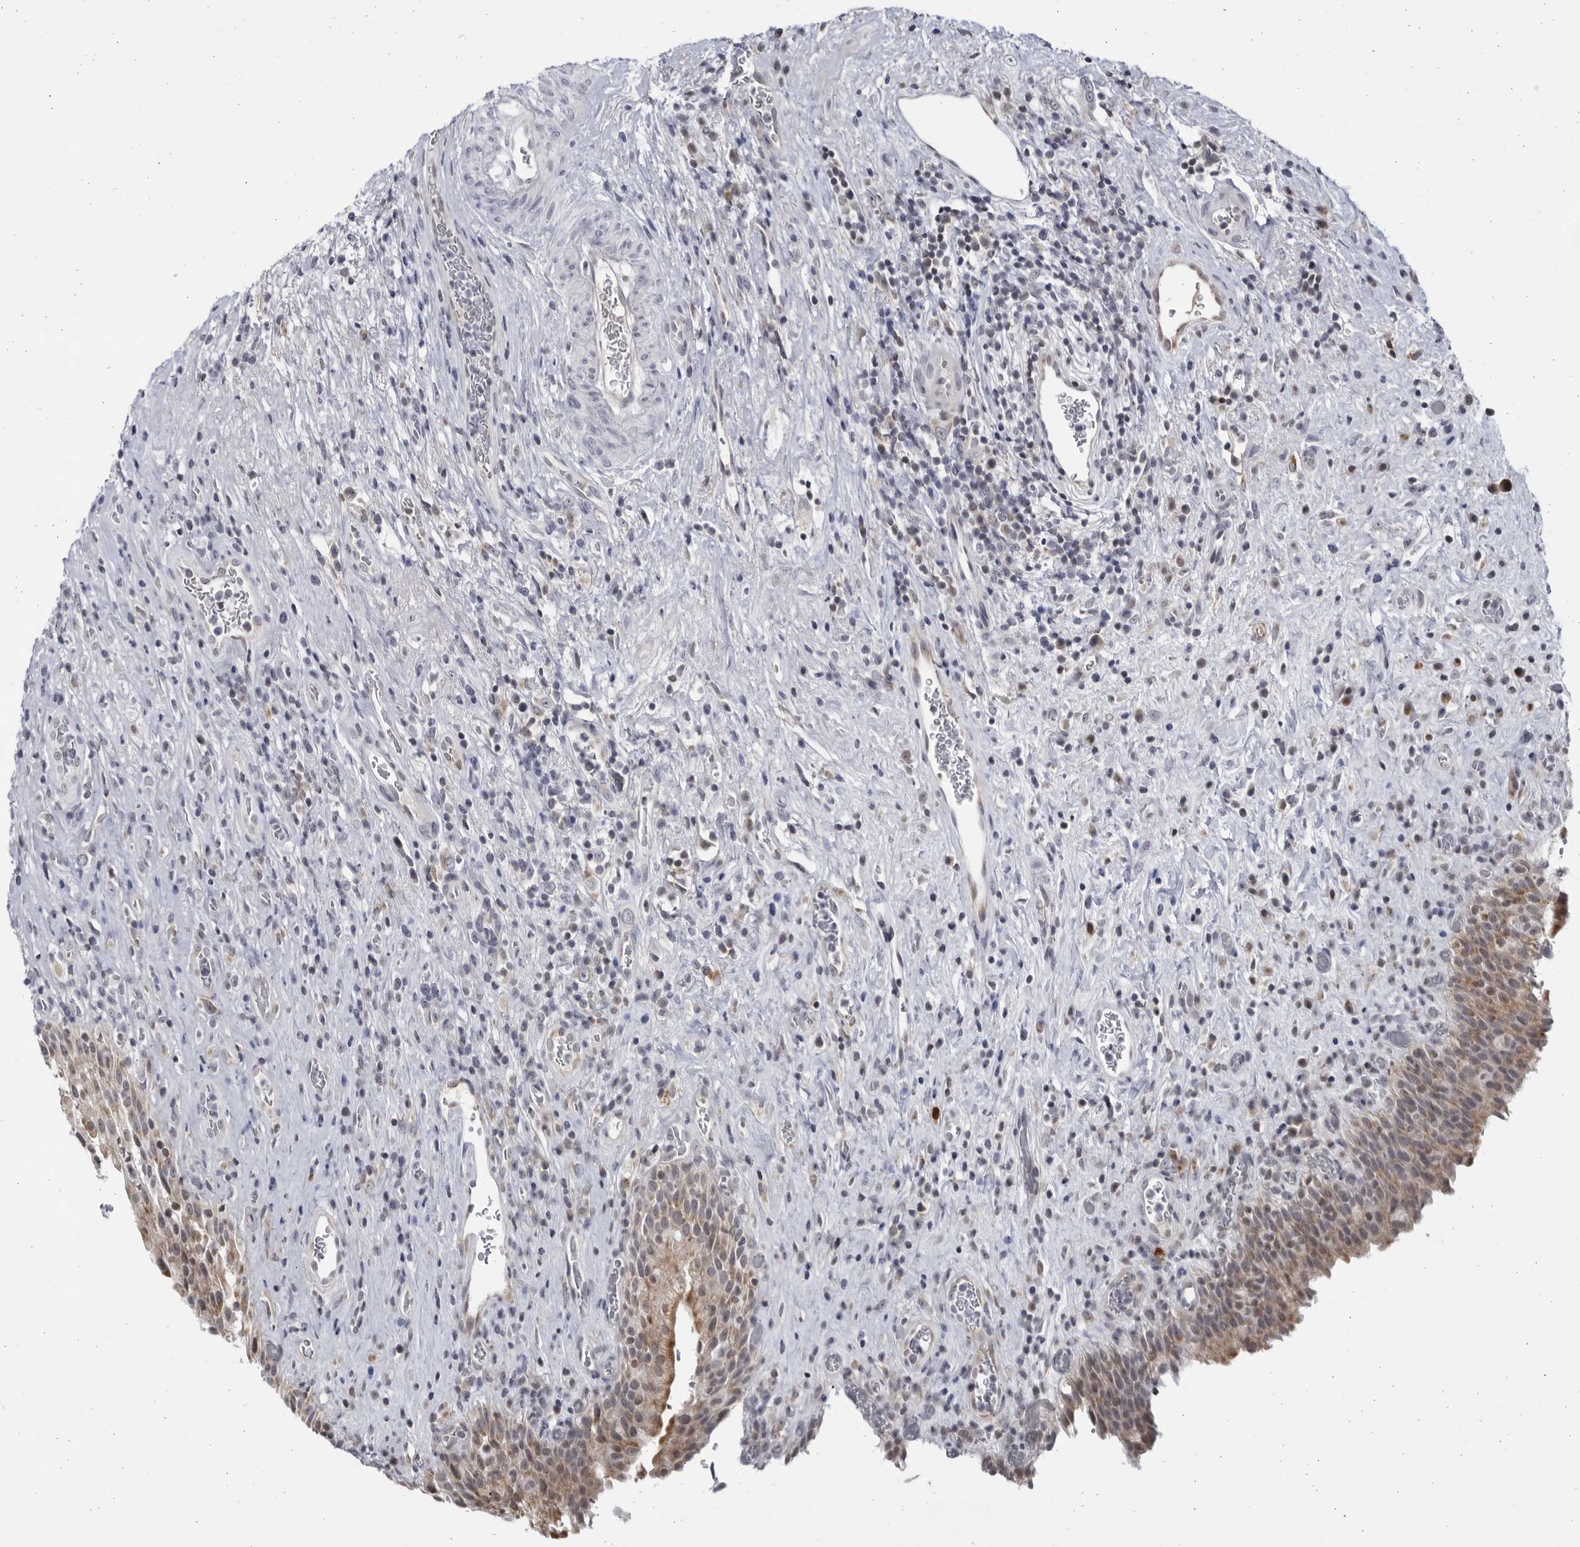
{"staining": {"intensity": "weak", "quantity": ">75%", "location": "cytoplasmic/membranous"}, "tissue": "urinary bladder", "cell_type": "Urothelial cells", "image_type": "normal", "snomed": [{"axis": "morphology", "description": "Normal tissue, NOS"}, {"axis": "morphology", "description": "Inflammation, NOS"}, {"axis": "topography", "description": "Urinary bladder"}], "caption": "Approximately >75% of urothelial cells in normal human urinary bladder display weak cytoplasmic/membranous protein staining as visualized by brown immunohistochemical staining.", "gene": "SLC25A22", "patient": {"sex": "female", "age": 75}}